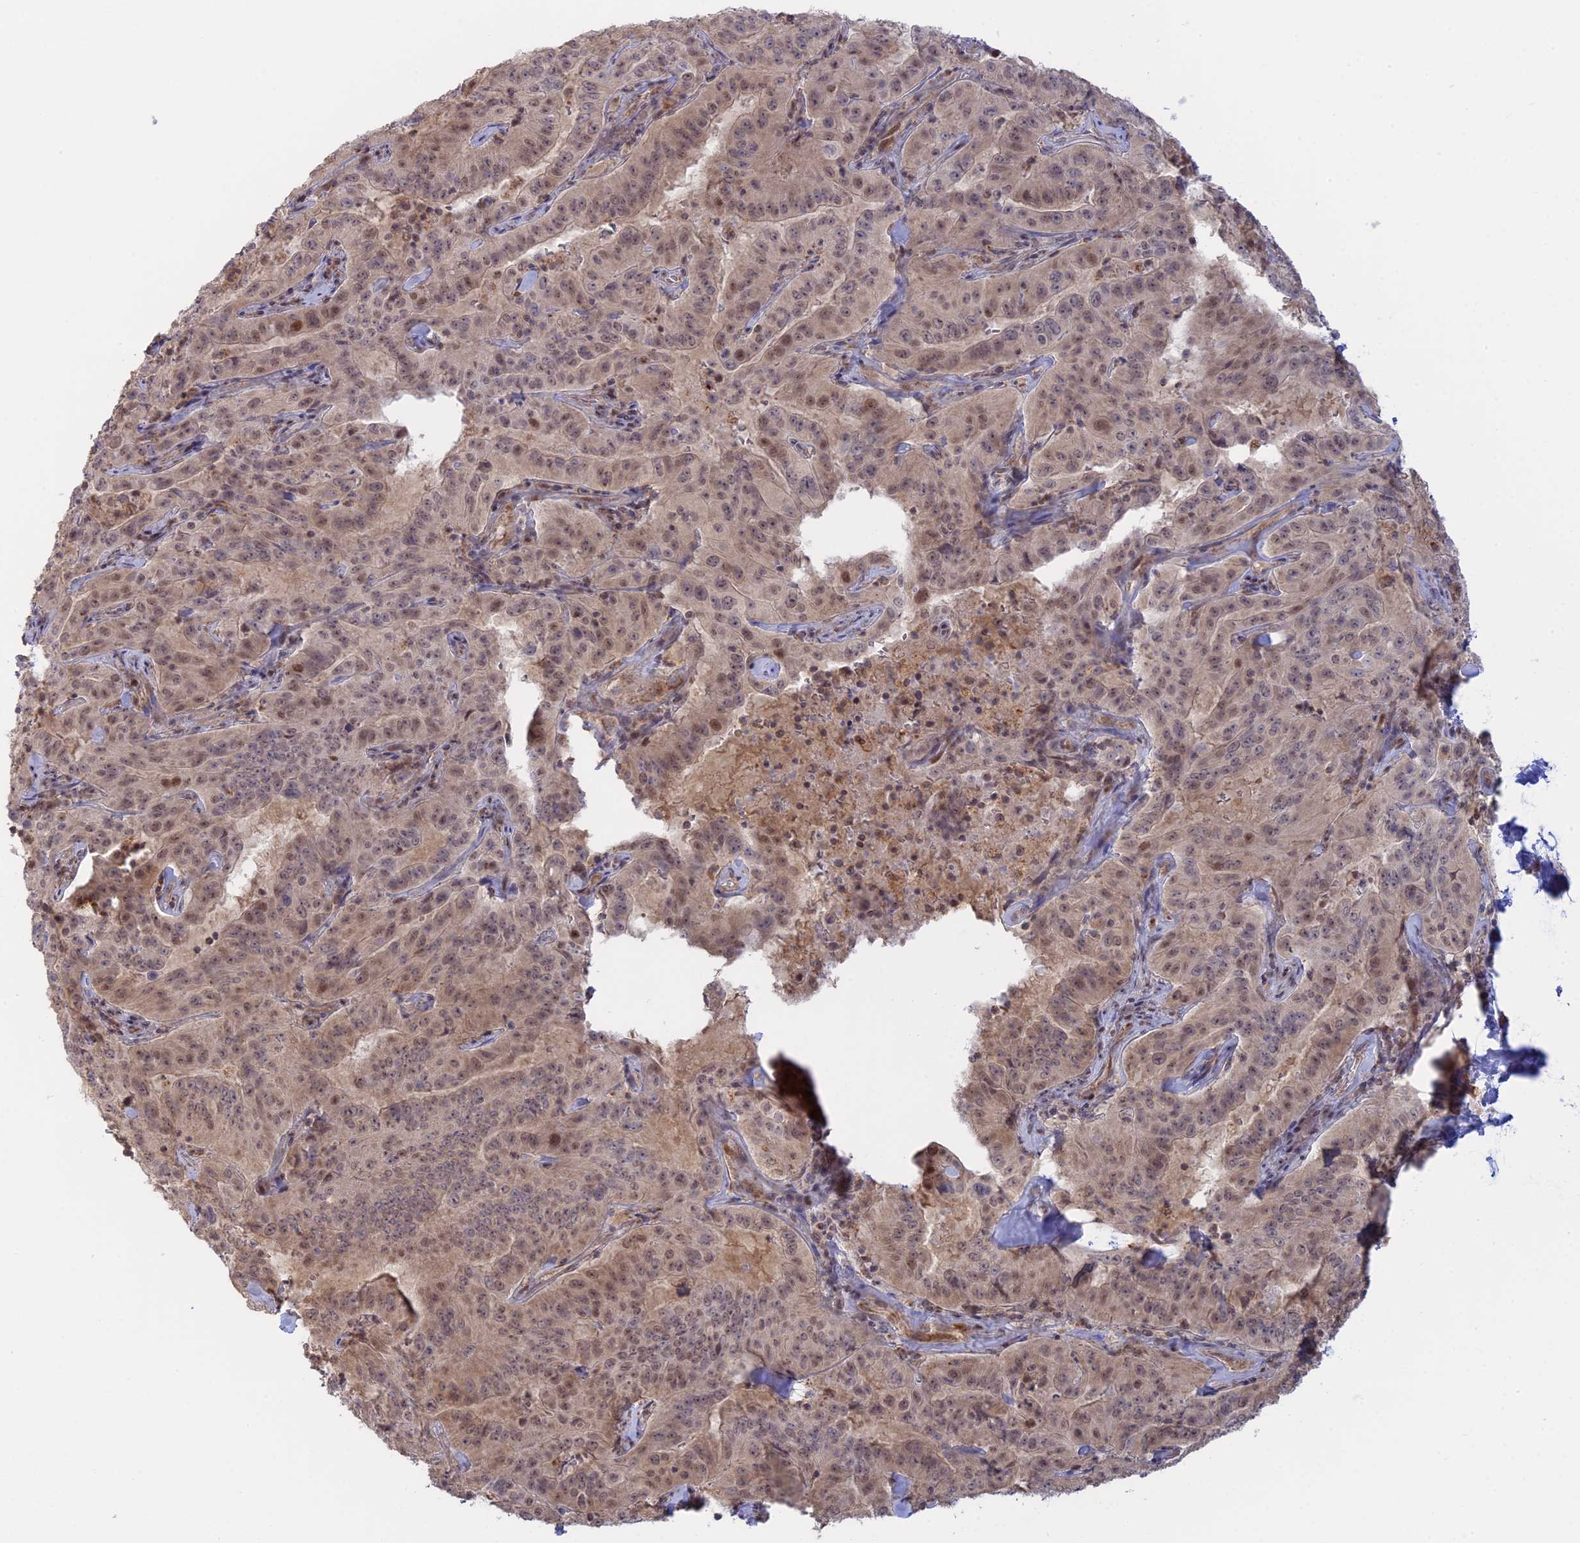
{"staining": {"intensity": "moderate", "quantity": "<25%", "location": "nuclear"}, "tissue": "pancreatic cancer", "cell_type": "Tumor cells", "image_type": "cancer", "snomed": [{"axis": "morphology", "description": "Adenocarcinoma, NOS"}, {"axis": "topography", "description": "Pancreas"}], "caption": "Immunohistochemistry (IHC) (DAB) staining of human adenocarcinoma (pancreatic) exhibits moderate nuclear protein positivity in approximately <25% of tumor cells. The protein is stained brown, and the nuclei are stained in blue (DAB IHC with brightfield microscopy, high magnification).", "gene": "GSKIP", "patient": {"sex": "male", "age": 63}}